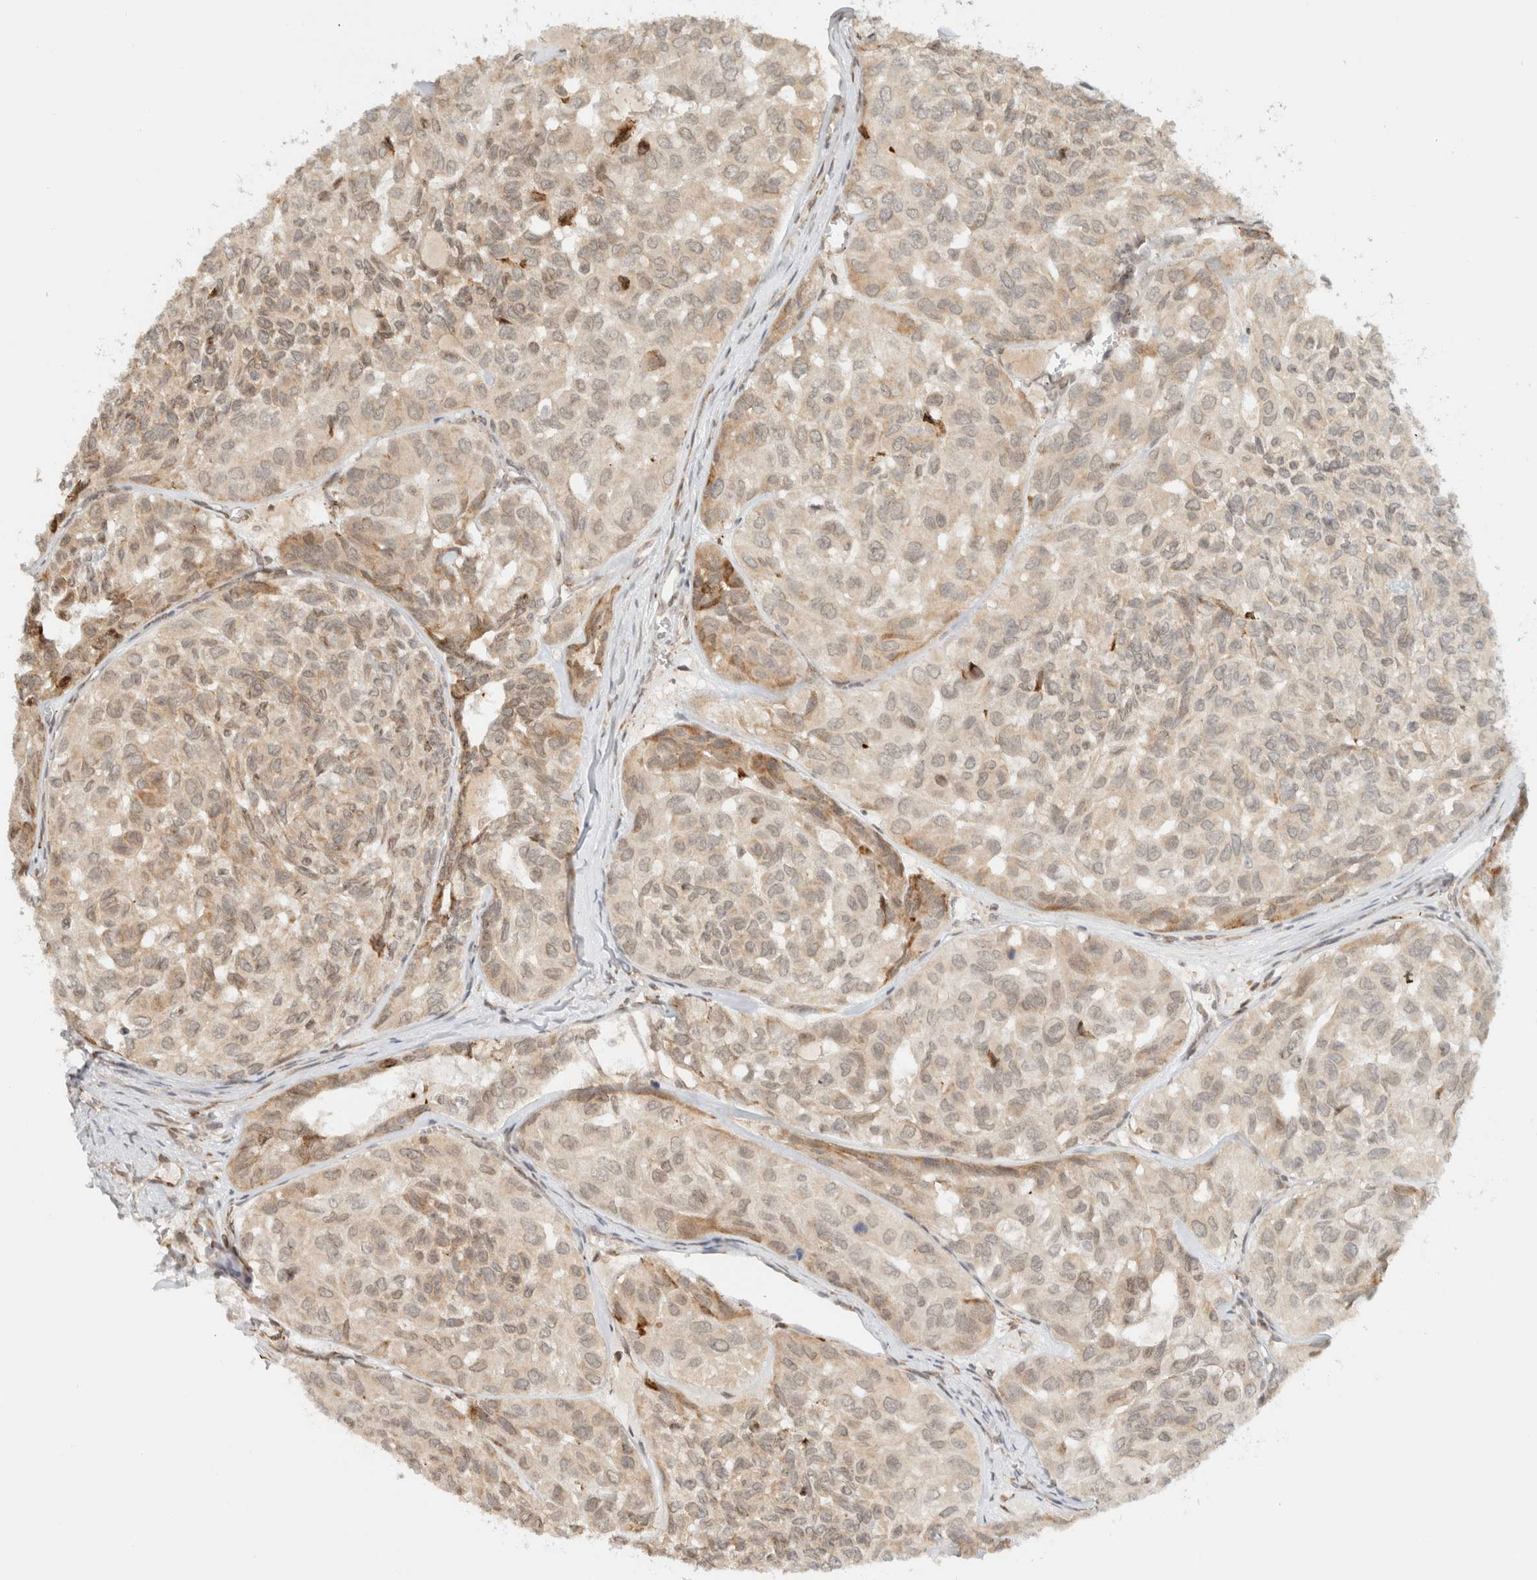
{"staining": {"intensity": "weak", "quantity": "<25%", "location": "cytoplasmic/membranous"}, "tissue": "head and neck cancer", "cell_type": "Tumor cells", "image_type": "cancer", "snomed": [{"axis": "morphology", "description": "Adenocarcinoma, NOS"}, {"axis": "topography", "description": "Salivary gland, NOS"}, {"axis": "topography", "description": "Head-Neck"}], "caption": "This is a photomicrograph of immunohistochemistry staining of head and neck cancer (adenocarcinoma), which shows no expression in tumor cells.", "gene": "ITPRID1", "patient": {"sex": "female", "age": 76}}